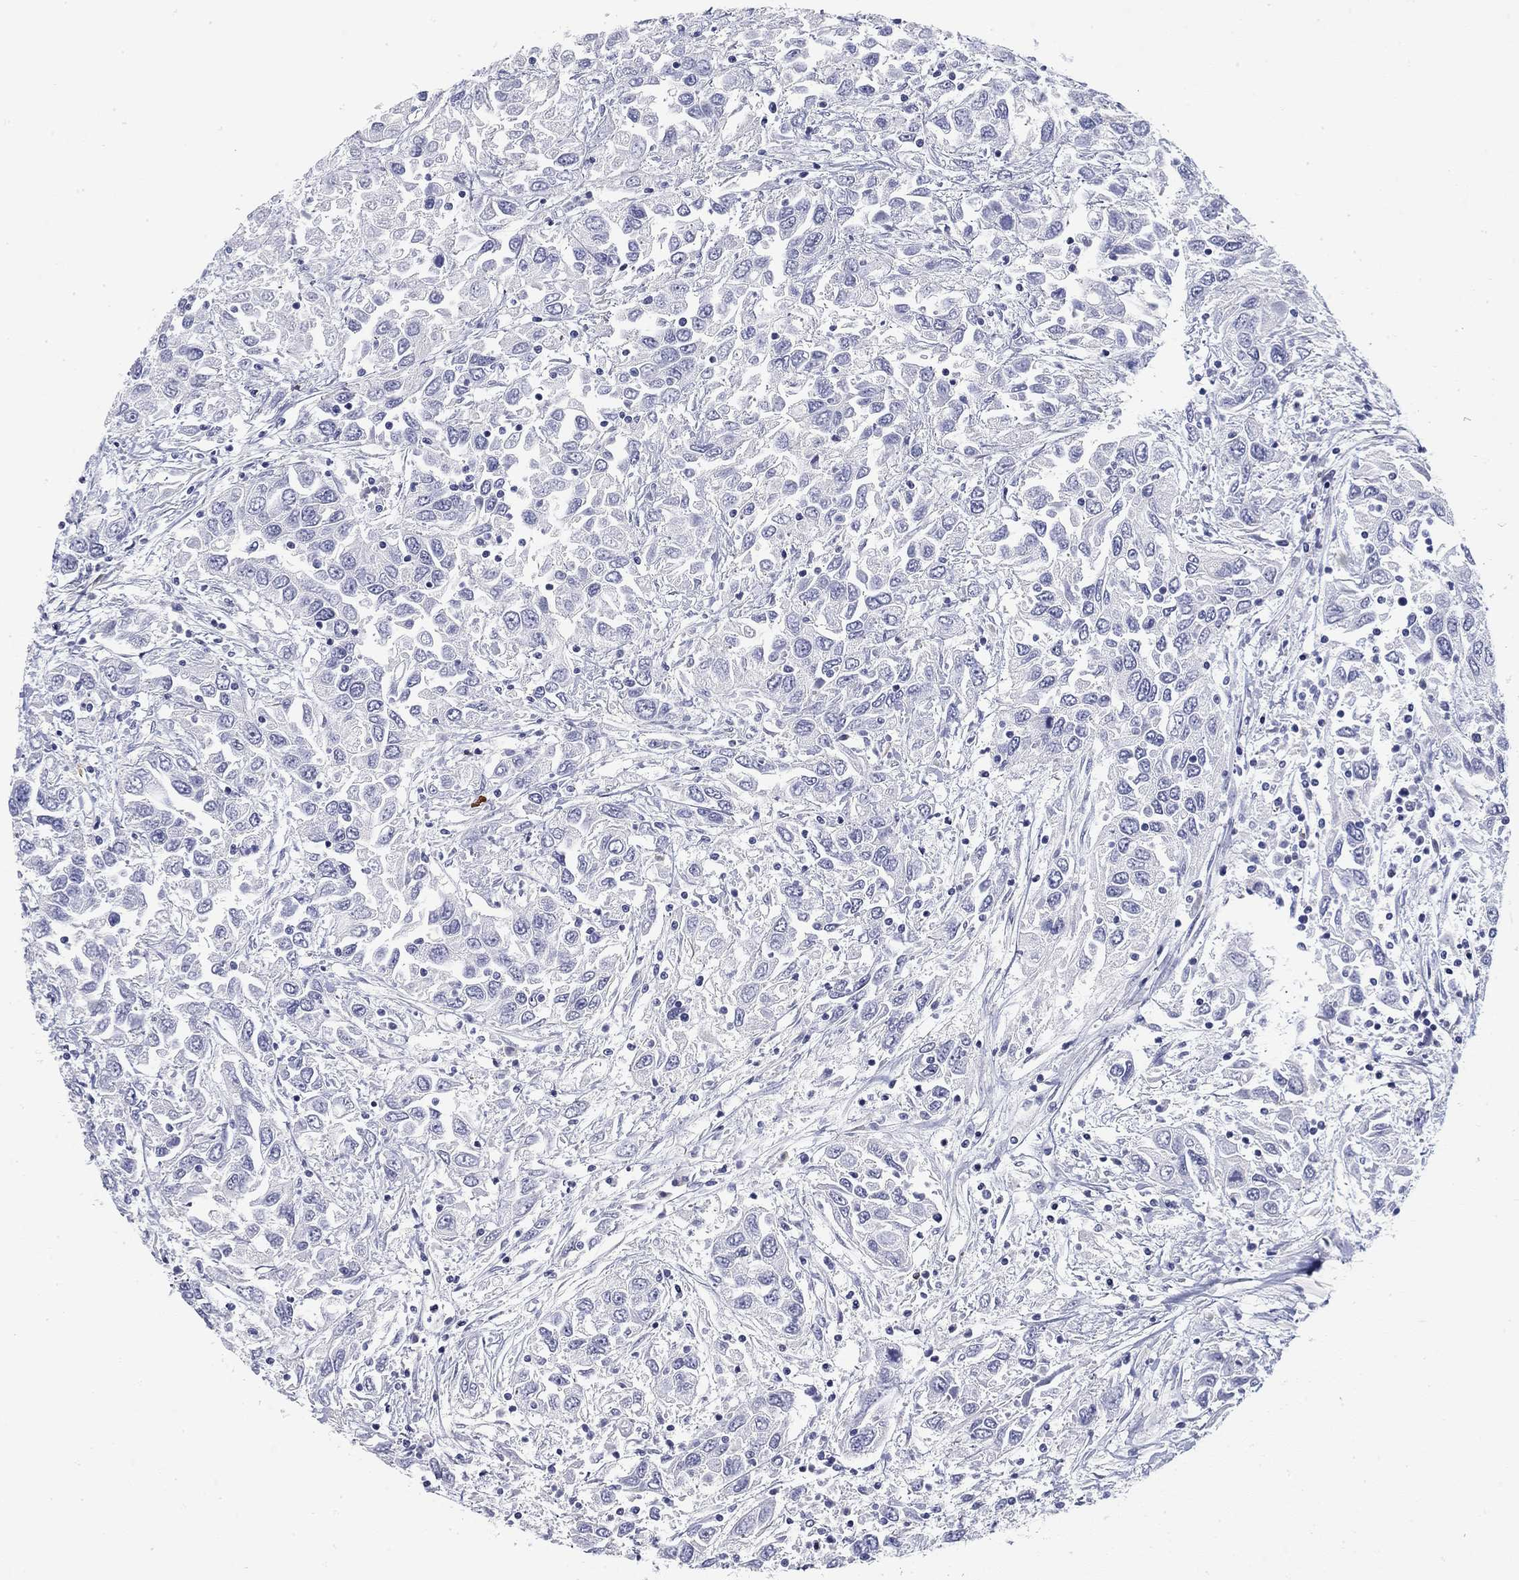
{"staining": {"intensity": "negative", "quantity": "none", "location": "none"}, "tissue": "urothelial cancer", "cell_type": "Tumor cells", "image_type": "cancer", "snomed": [{"axis": "morphology", "description": "Urothelial carcinoma, High grade"}, {"axis": "topography", "description": "Urinary bladder"}], "caption": "Image shows no protein expression in tumor cells of urothelial cancer tissue.", "gene": "CD79B", "patient": {"sex": "male", "age": 76}}